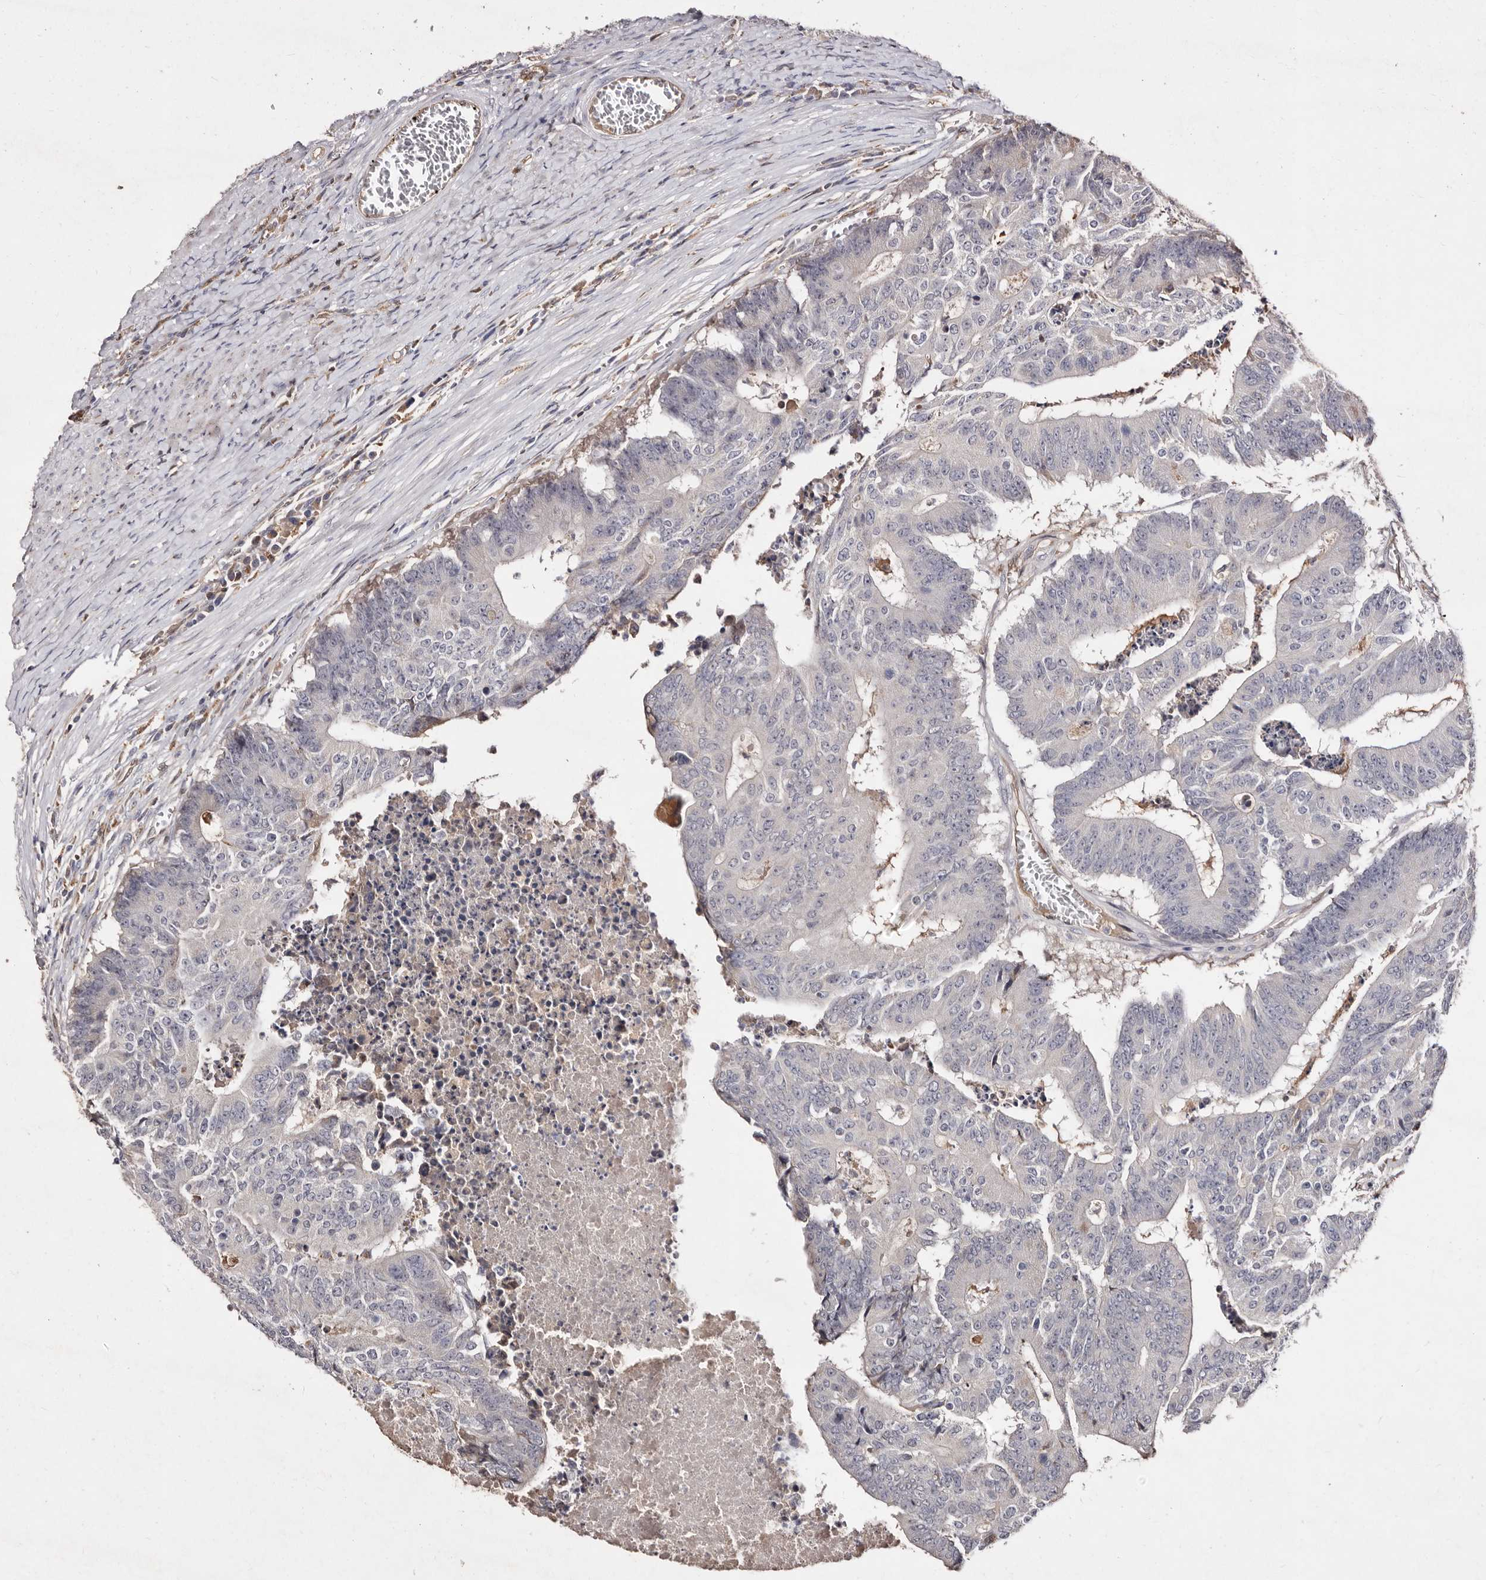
{"staining": {"intensity": "moderate", "quantity": "<25%", "location": "cytoplasmic/membranous"}, "tissue": "colorectal cancer", "cell_type": "Tumor cells", "image_type": "cancer", "snomed": [{"axis": "morphology", "description": "Adenocarcinoma, NOS"}, {"axis": "topography", "description": "Colon"}], "caption": "Immunohistochemistry of human adenocarcinoma (colorectal) shows low levels of moderate cytoplasmic/membranous staining in about <25% of tumor cells.", "gene": "GIMAP4", "patient": {"sex": "male", "age": 87}}